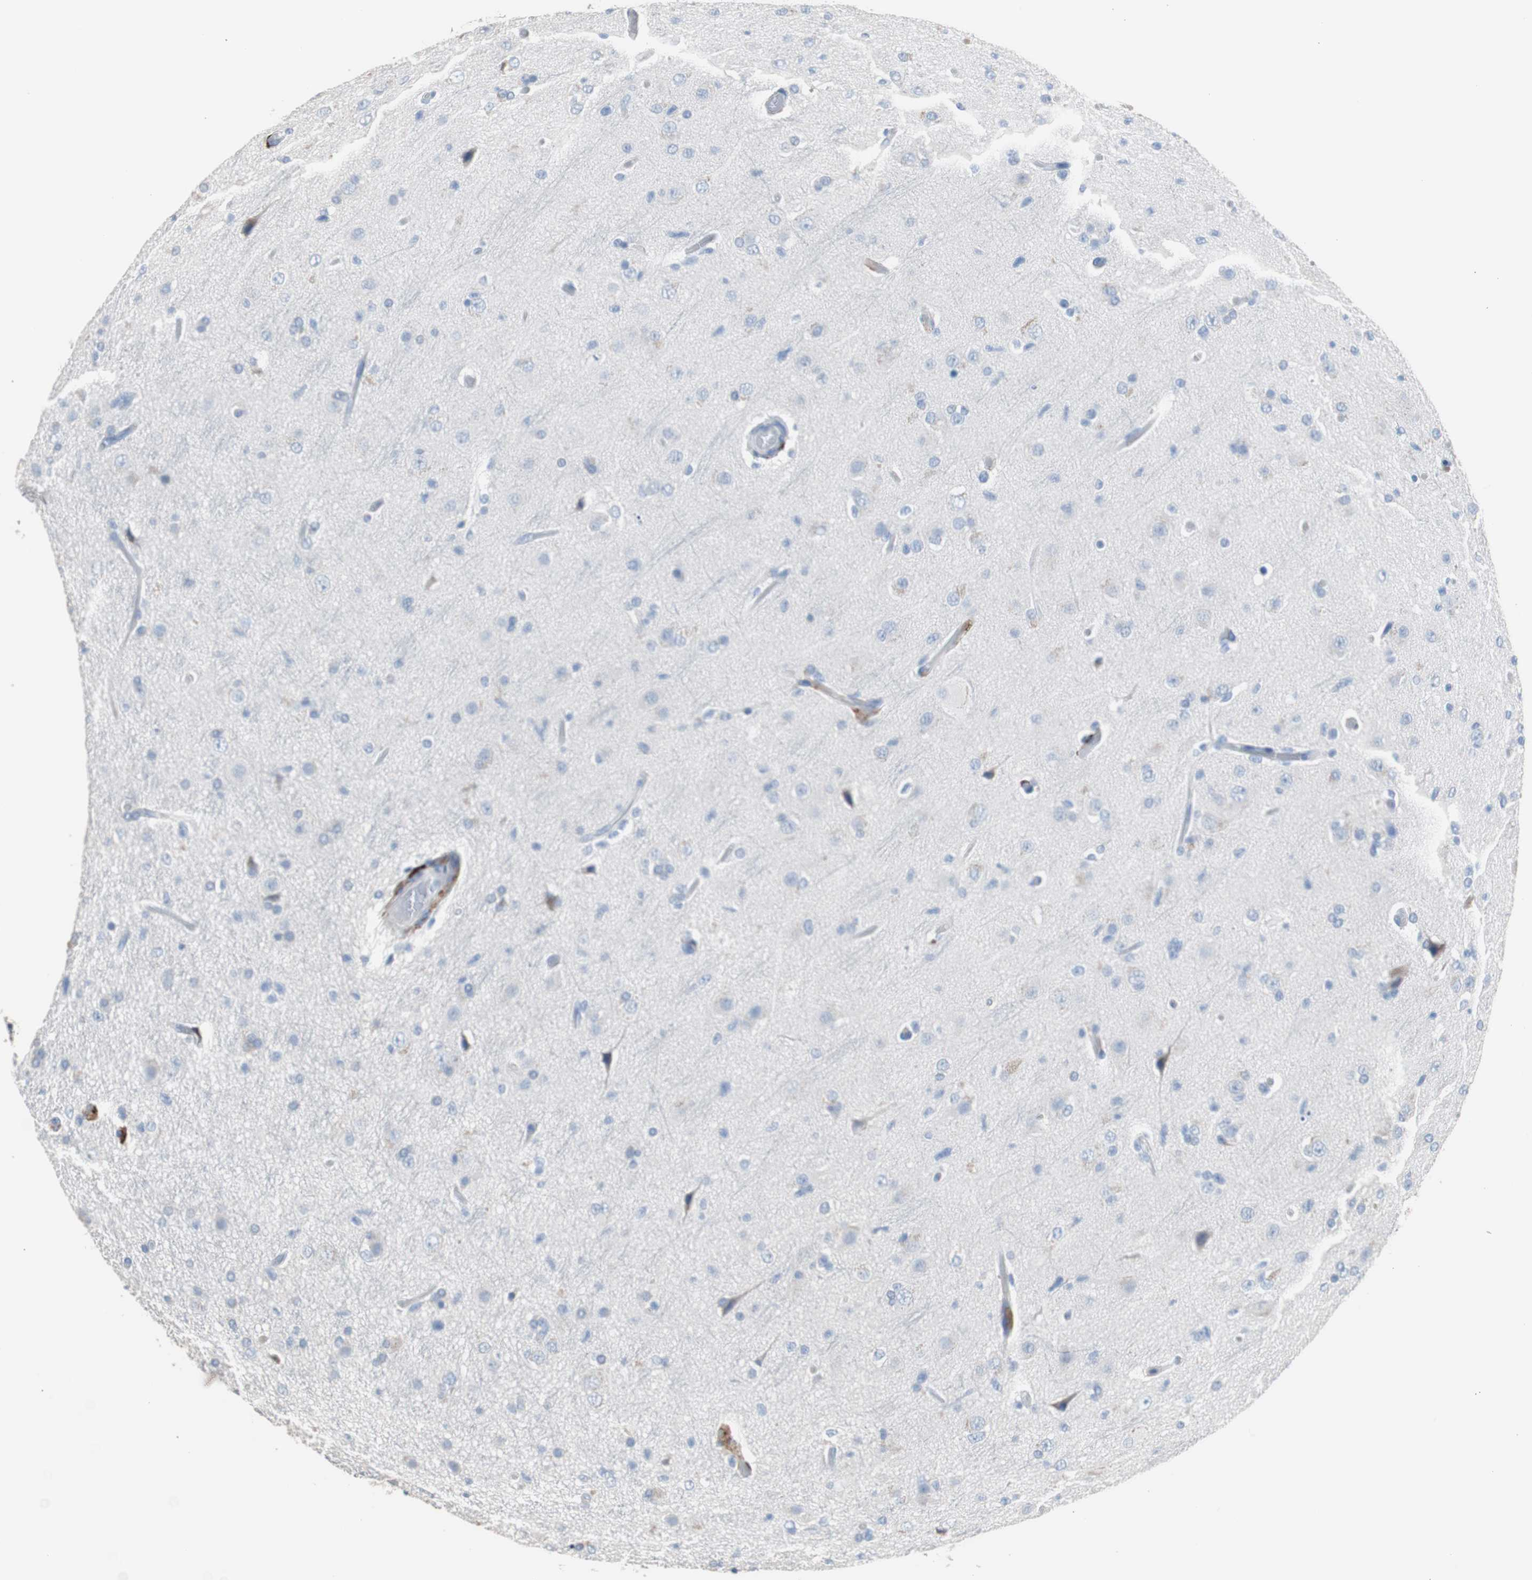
{"staining": {"intensity": "negative", "quantity": "none", "location": "none"}, "tissue": "glioma", "cell_type": "Tumor cells", "image_type": "cancer", "snomed": [{"axis": "morphology", "description": "Glioma, malignant, High grade"}, {"axis": "topography", "description": "Brain"}], "caption": "IHC of human glioma displays no expression in tumor cells.", "gene": "FCGR2B", "patient": {"sex": "male", "age": 33}}